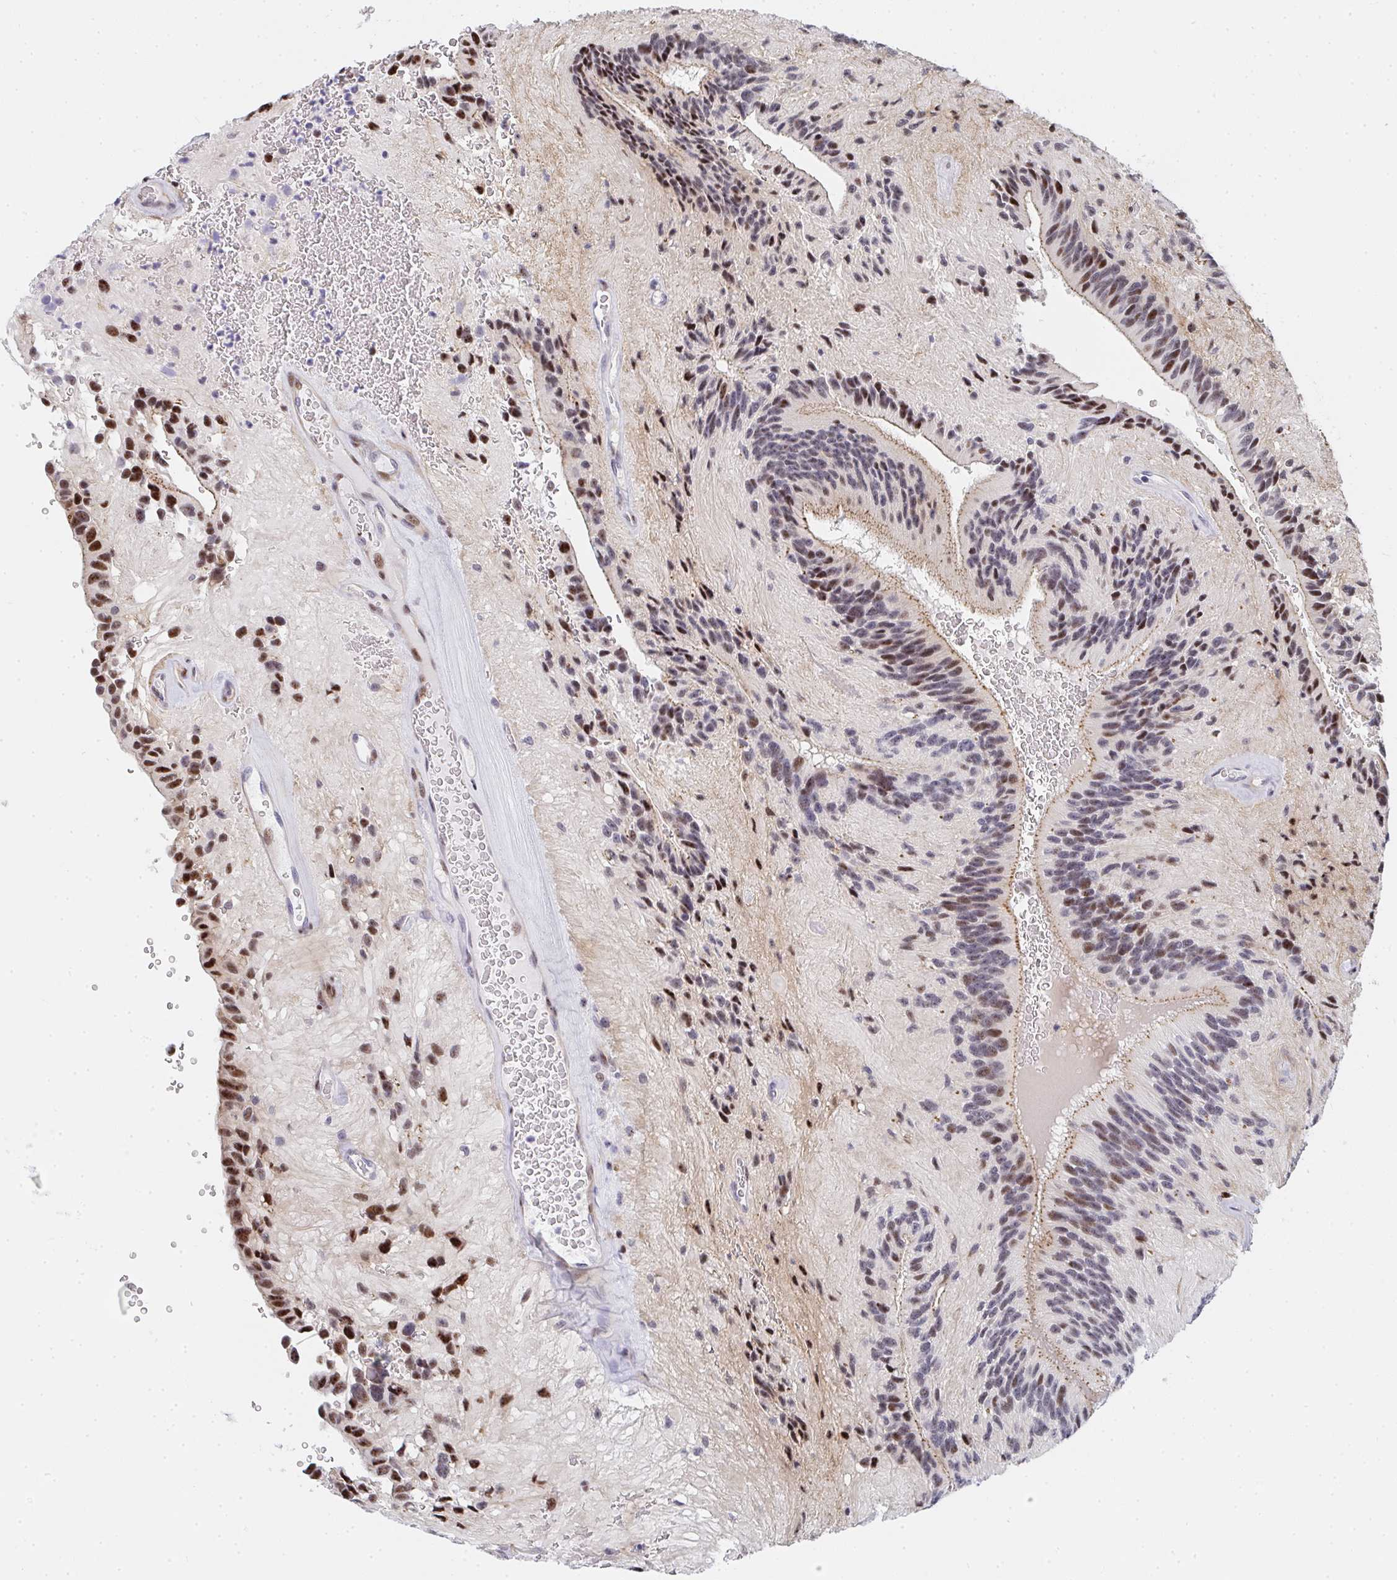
{"staining": {"intensity": "moderate", "quantity": ">75%", "location": "cytoplasmic/membranous,nuclear"}, "tissue": "glioma", "cell_type": "Tumor cells", "image_type": "cancer", "snomed": [{"axis": "morphology", "description": "Glioma, malignant, Low grade"}, {"axis": "topography", "description": "Brain"}], "caption": "Immunohistochemical staining of glioma displays moderate cytoplasmic/membranous and nuclear protein positivity in about >75% of tumor cells. (Stains: DAB in brown, nuclei in blue, Microscopy: brightfield microscopy at high magnification).", "gene": "ZIC3", "patient": {"sex": "male", "age": 31}}